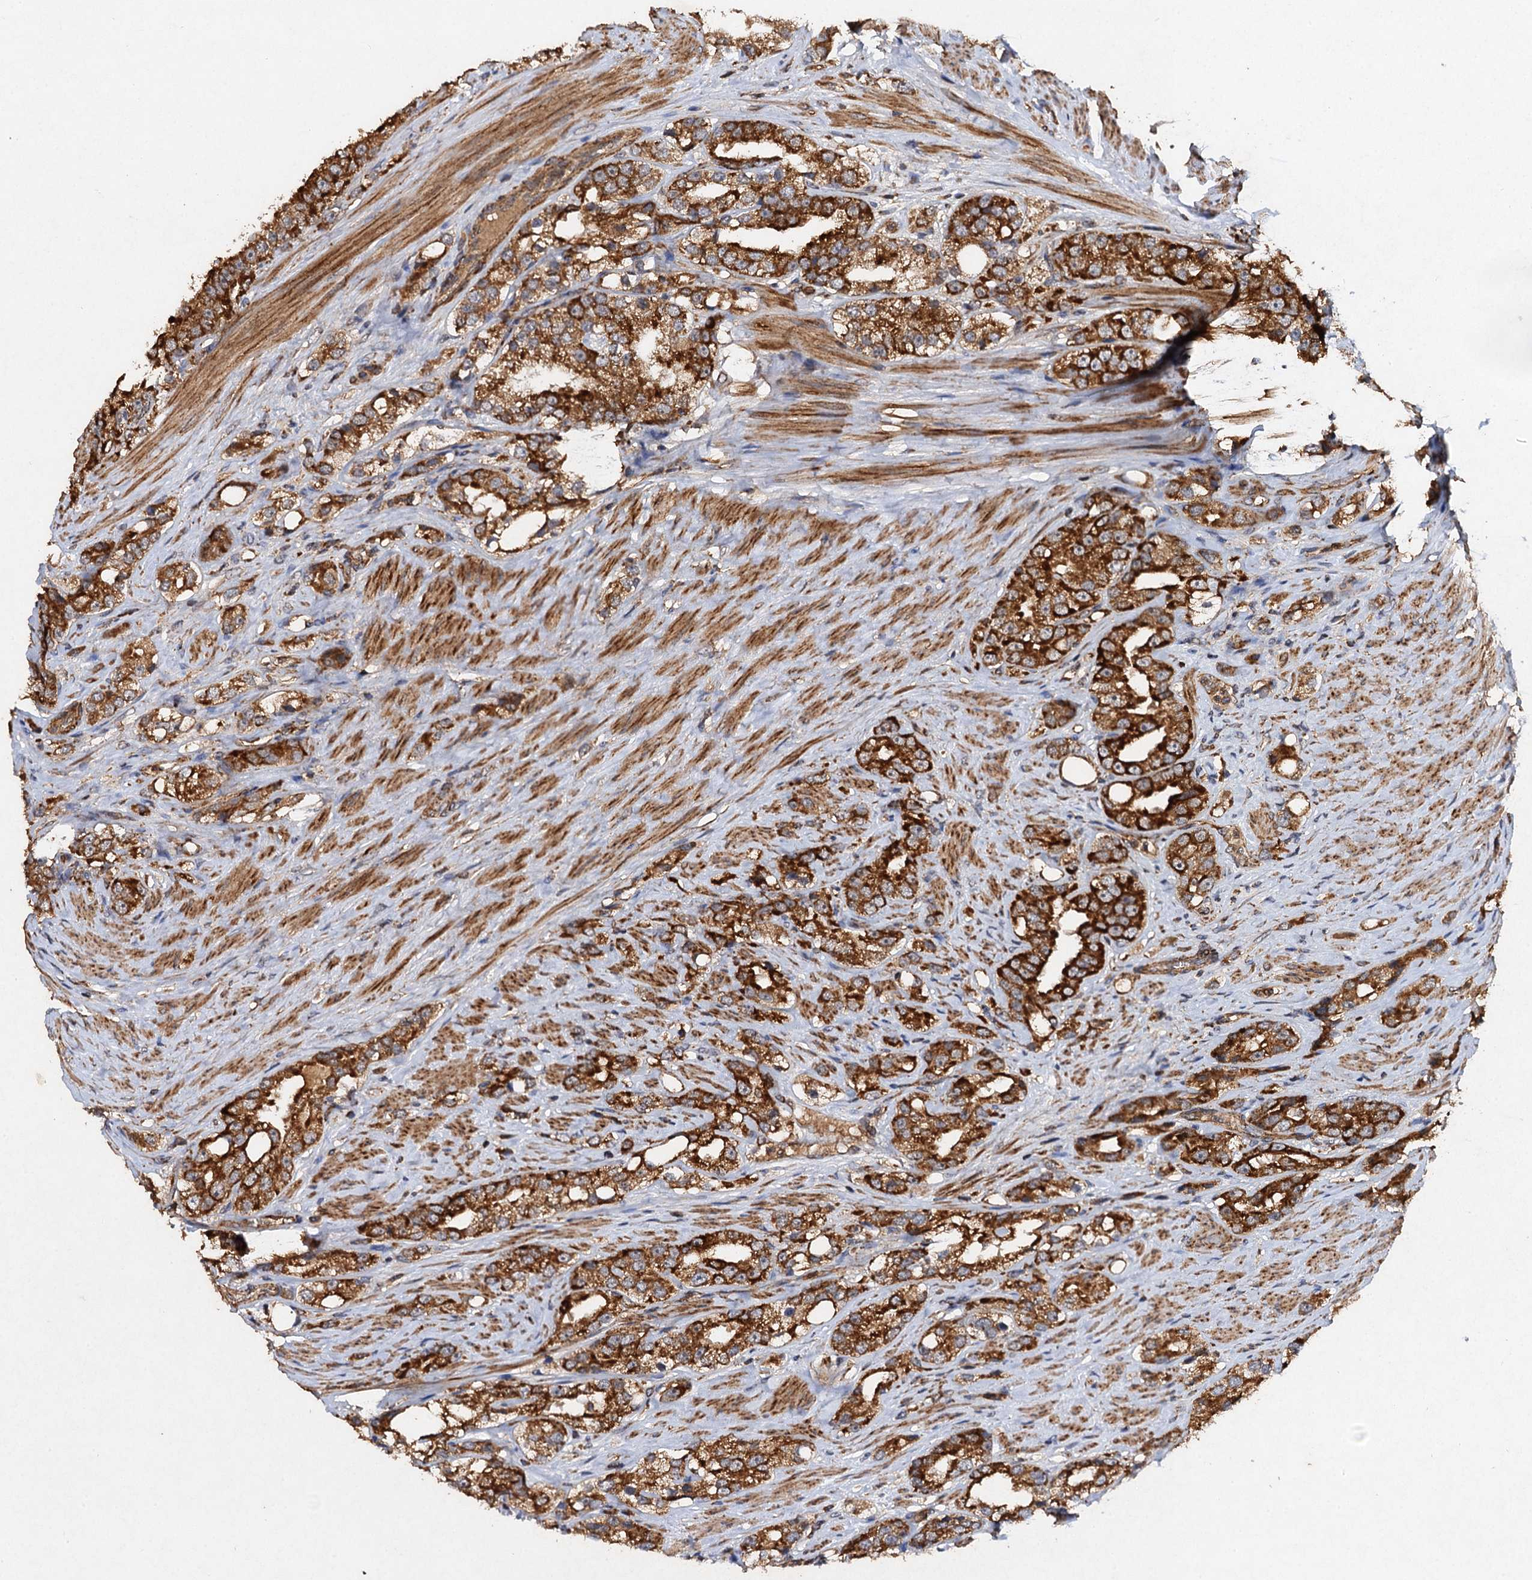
{"staining": {"intensity": "strong", "quantity": ">75%", "location": "cytoplasmic/membranous"}, "tissue": "prostate cancer", "cell_type": "Tumor cells", "image_type": "cancer", "snomed": [{"axis": "morphology", "description": "Adenocarcinoma, NOS"}, {"axis": "topography", "description": "Prostate"}], "caption": "Protein expression analysis of prostate cancer (adenocarcinoma) demonstrates strong cytoplasmic/membranous staining in about >75% of tumor cells.", "gene": "NDUFA13", "patient": {"sex": "male", "age": 79}}